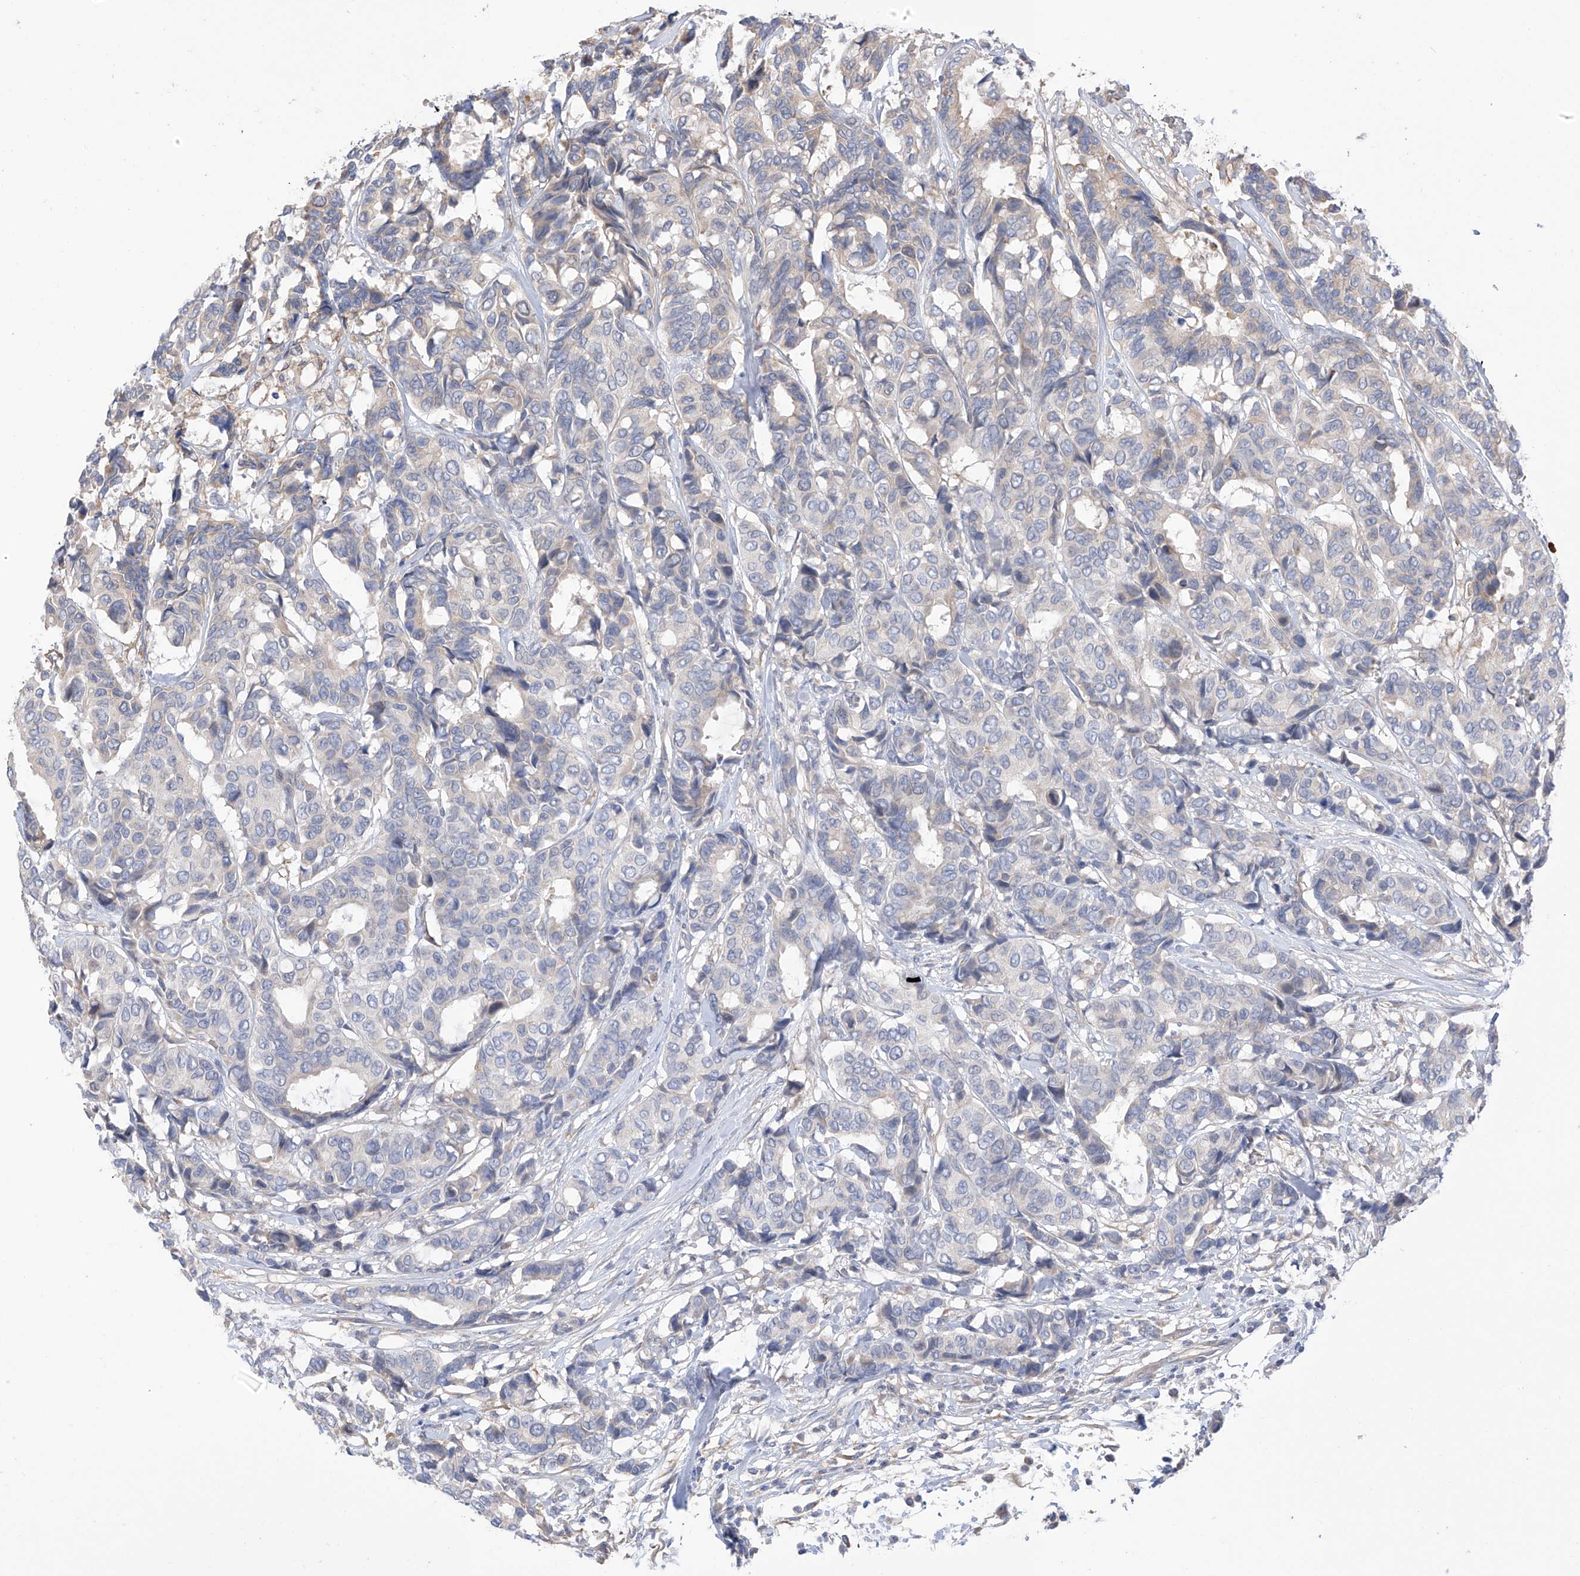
{"staining": {"intensity": "negative", "quantity": "none", "location": "none"}, "tissue": "breast cancer", "cell_type": "Tumor cells", "image_type": "cancer", "snomed": [{"axis": "morphology", "description": "Duct carcinoma"}, {"axis": "topography", "description": "Breast"}], "caption": "IHC of human breast cancer (intraductal carcinoma) demonstrates no positivity in tumor cells.", "gene": "REC8", "patient": {"sex": "female", "age": 87}}